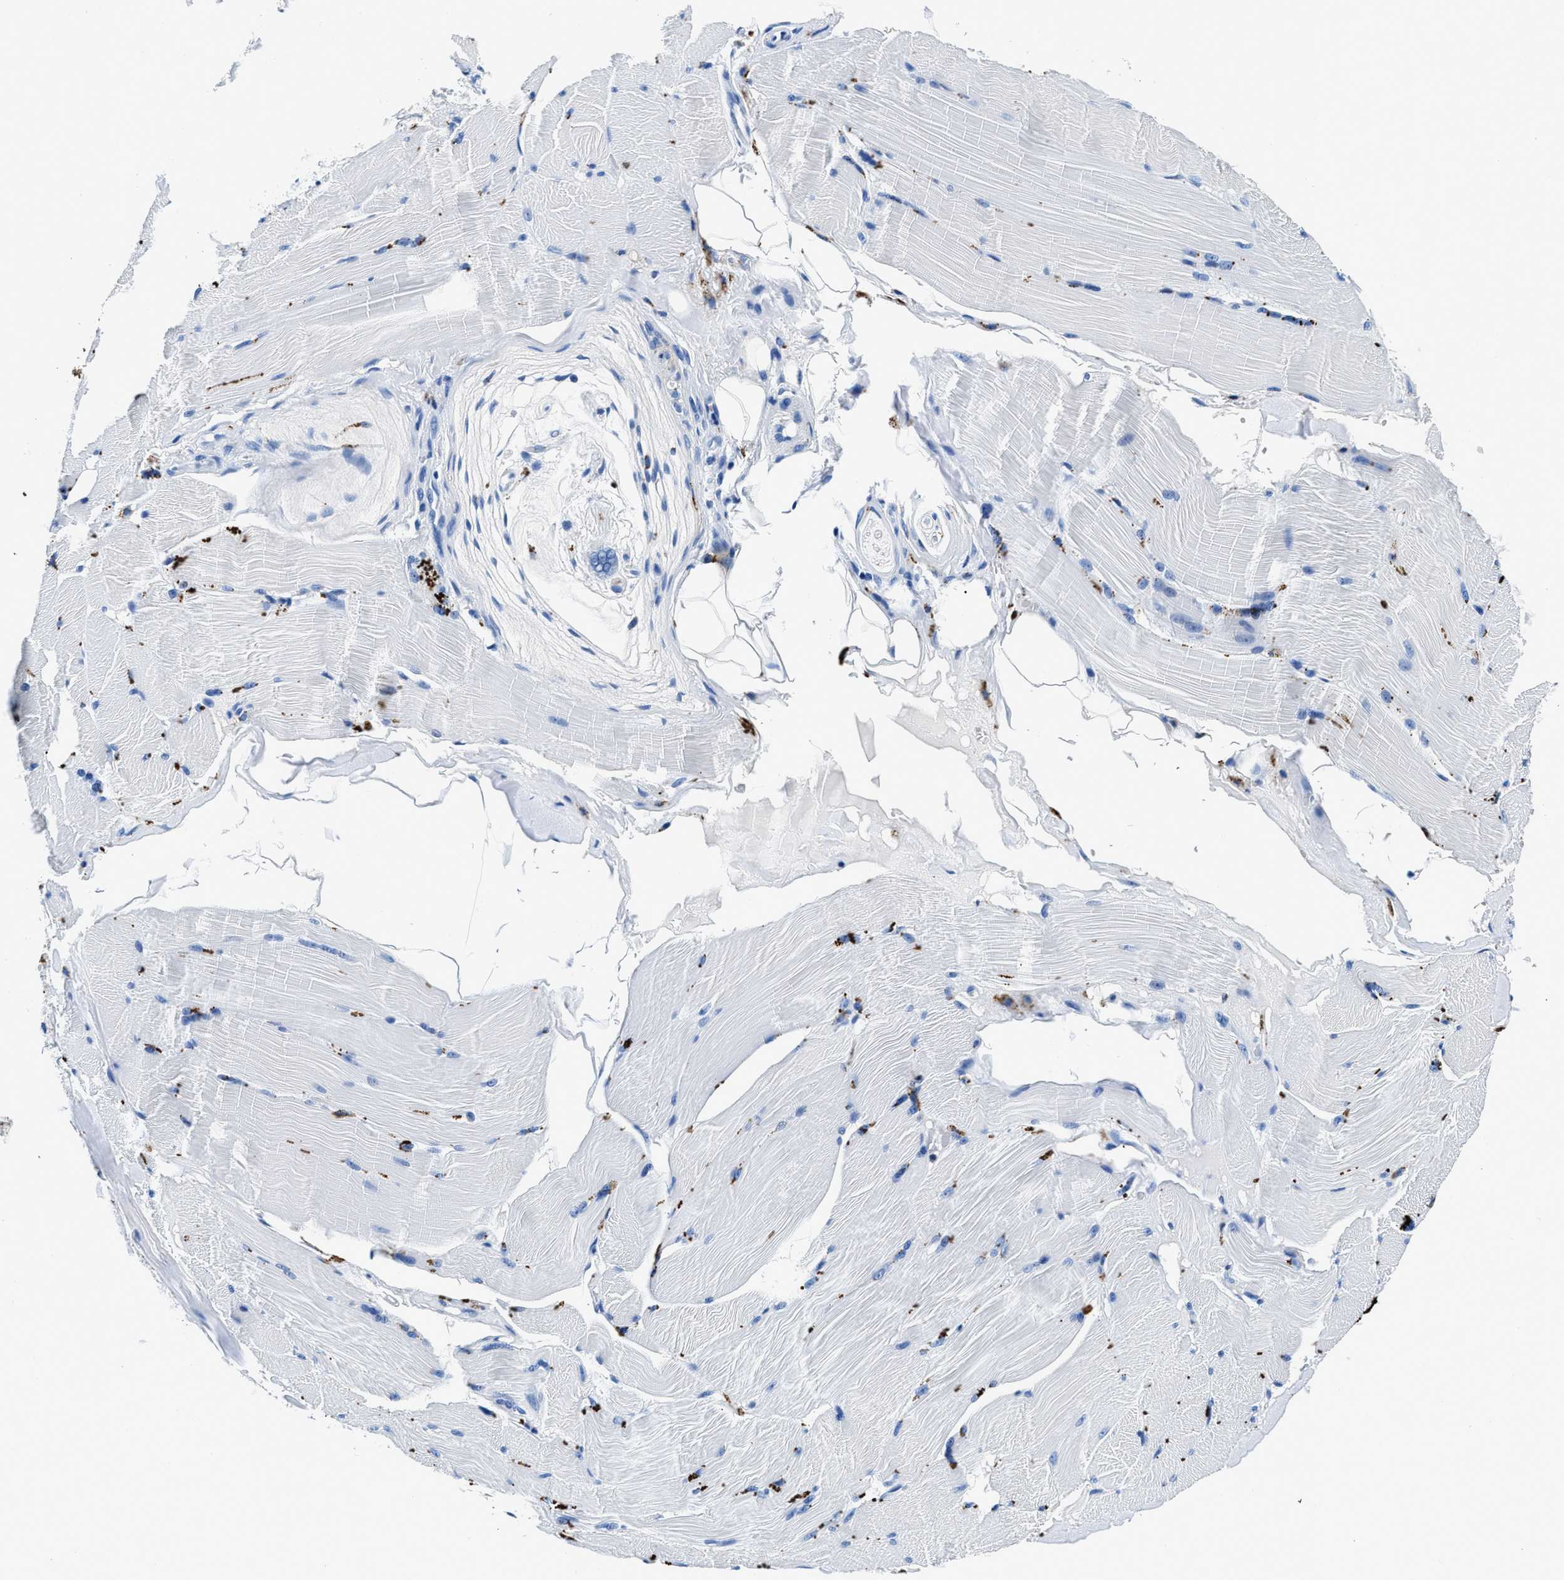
{"staining": {"intensity": "moderate", "quantity": "25%-75%", "location": "cytoplasmic/membranous"}, "tissue": "skeletal muscle", "cell_type": "Myocytes", "image_type": "normal", "snomed": [{"axis": "morphology", "description": "Normal tissue, NOS"}, {"axis": "topography", "description": "Skin"}, {"axis": "topography", "description": "Skeletal muscle"}], "caption": "This histopathology image exhibits IHC staining of normal human skeletal muscle, with medium moderate cytoplasmic/membranous expression in approximately 25%-75% of myocytes.", "gene": "OR14K1", "patient": {"sex": "male", "age": 83}}